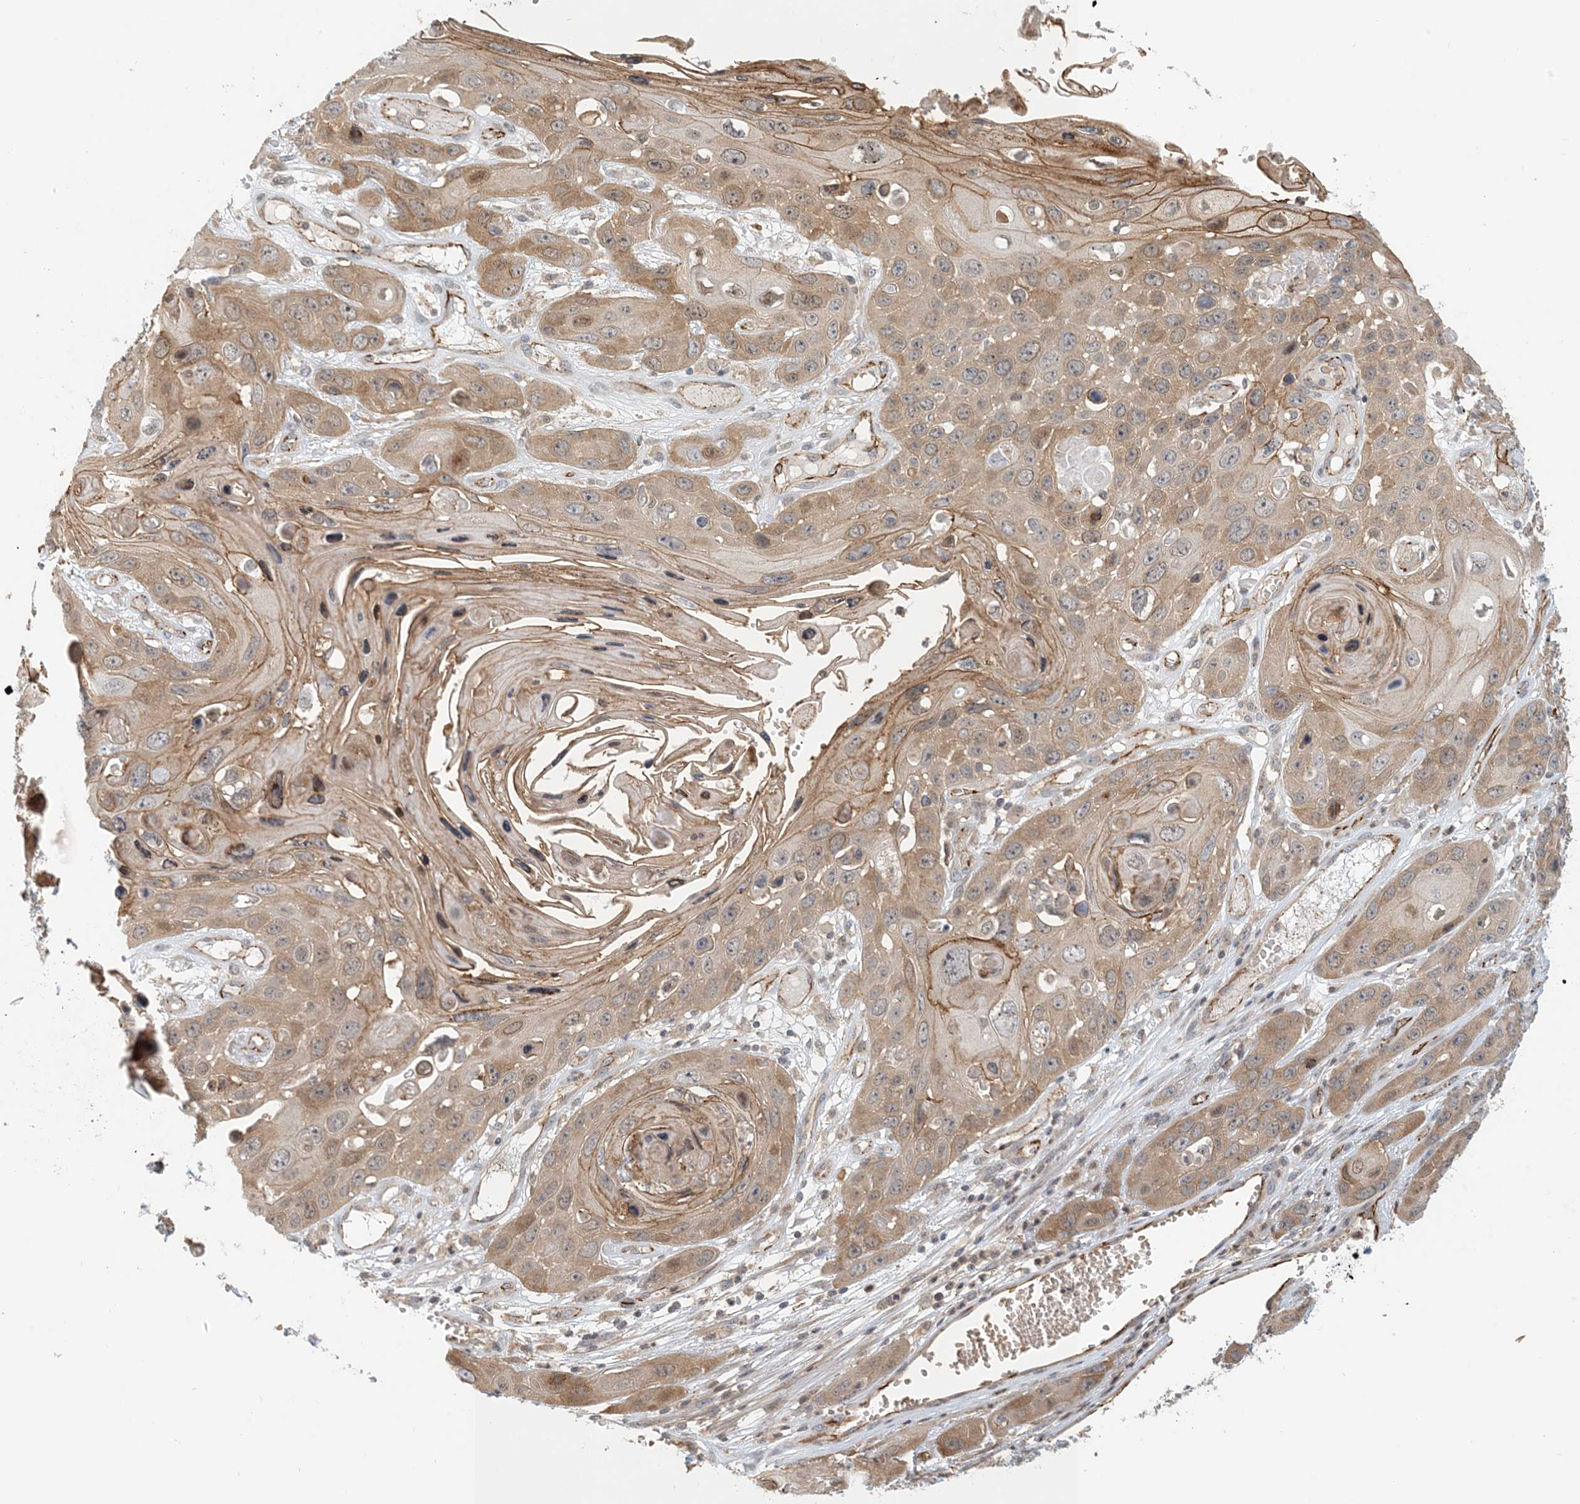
{"staining": {"intensity": "moderate", "quantity": "25%-75%", "location": "cytoplasmic/membranous"}, "tissue": "skin cancer", "cell_type": "Tumor cells", "image_type": "cancer", "snomed": [{"axis": "morphology", "description": "Squamous cell carcinoma, NOS"}, {"axis": "topography", "description": "Skin"}], "caption": "Tumor cells show medium levels of moderate cytoplasmic/membranous expression in about 25%-75% of cells in skin cancer.", "gene": "MAPKBP1", "patient": {"sex": "male", "age": 55}}